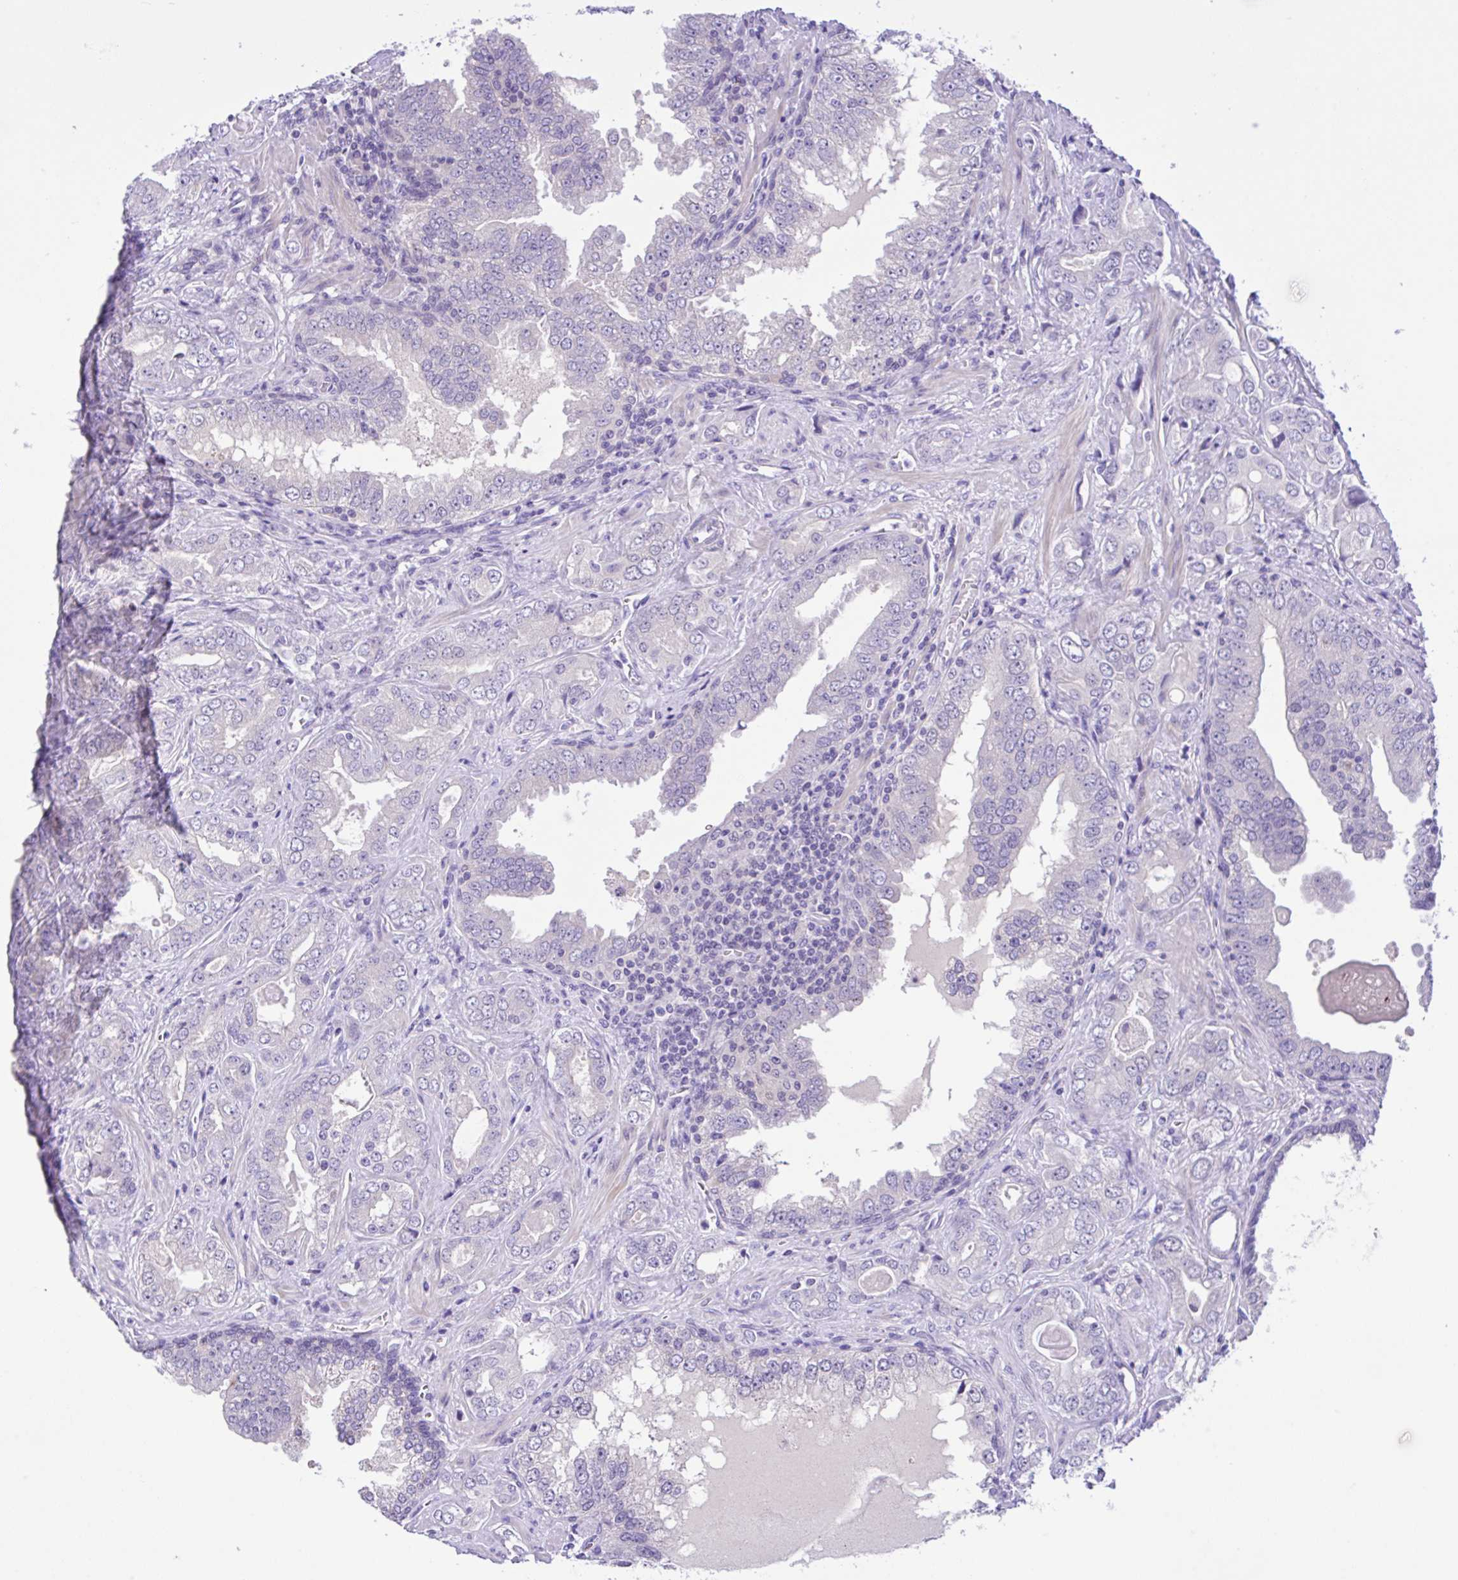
{"staining": {"intensity": "negative", "quantity": "none", "location": "none"}, "tissue": "prostate cancer", "cell_type": "Tumor cells", "image_type": "cancer", "snomed": [{"axis": "morphology", "description": "Adenocarcinoma, High grade"}, {"axis": "topography", "description": "Prostate"}], "caption": "High power microscopy photomicrograph of an immunohistochemistry histopathology image of prostate high-grade adenocarcinoma, revealing no significant positivity in tumor cells. (DAB IHC visualized using brightfield microscopy, high magnification).", "gene": "ANO4", "patient": {"sex": "male", "age": 67}}